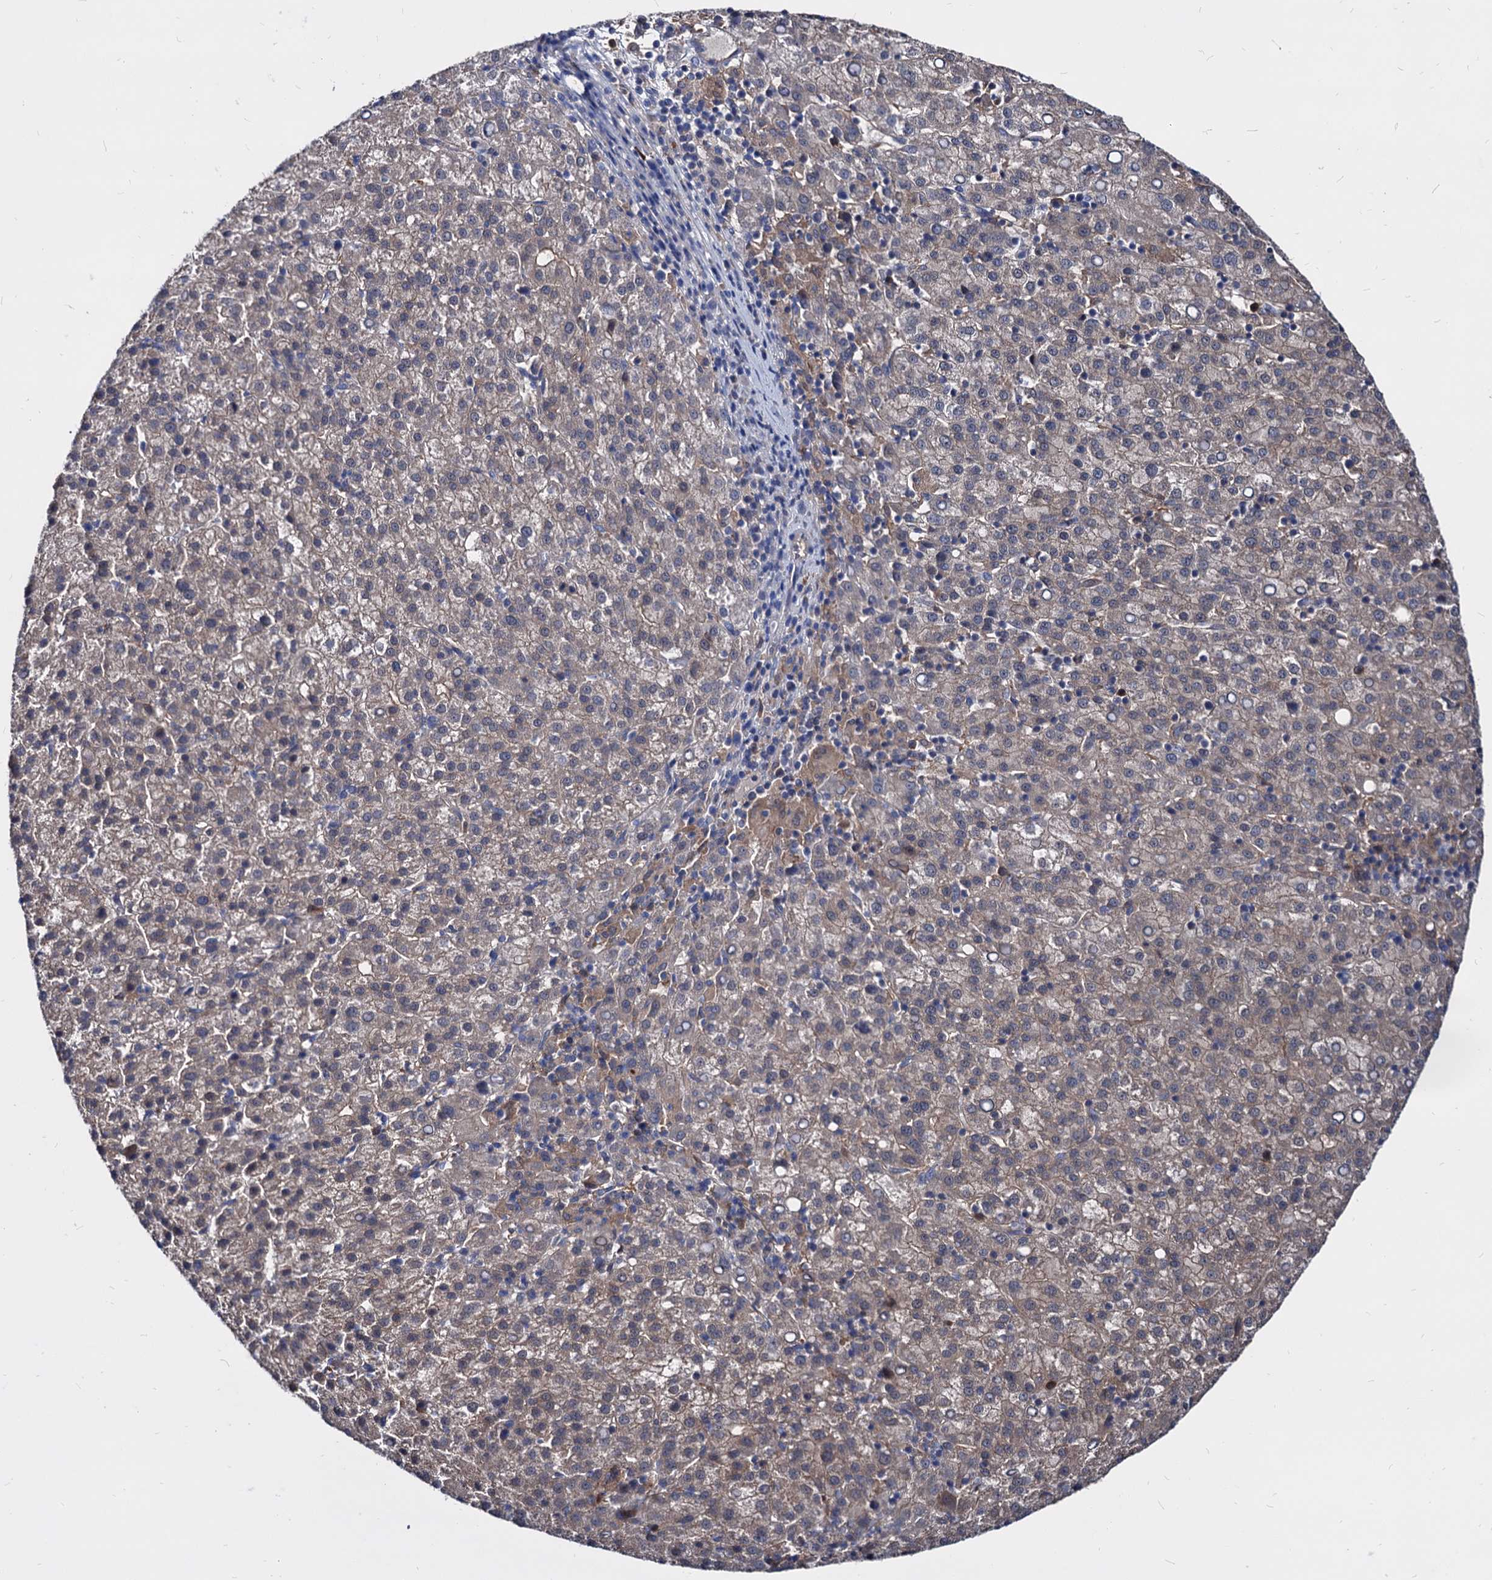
{"staining": {"intensity": "weak", "quantity": "25%-75%", "location": "cytoplasmic/membranous"}, "tissue": "liver cancer", "cell_type": "Tumor cells", "image_type": "cancer", "snomed": [{"axis": "morphology", "description": "Carcinoma, Hepatocellular, NOS"}, {"axis": "topography", "description": "Liver"}], "caption": "Weak cytoplasmic/membranous protein staining is seen in about 25%-75% of tumor cells in liver hepatocellular carcinoma.", "gene": "CPPED1", "patient": {"sex": "female", "age": 58}}